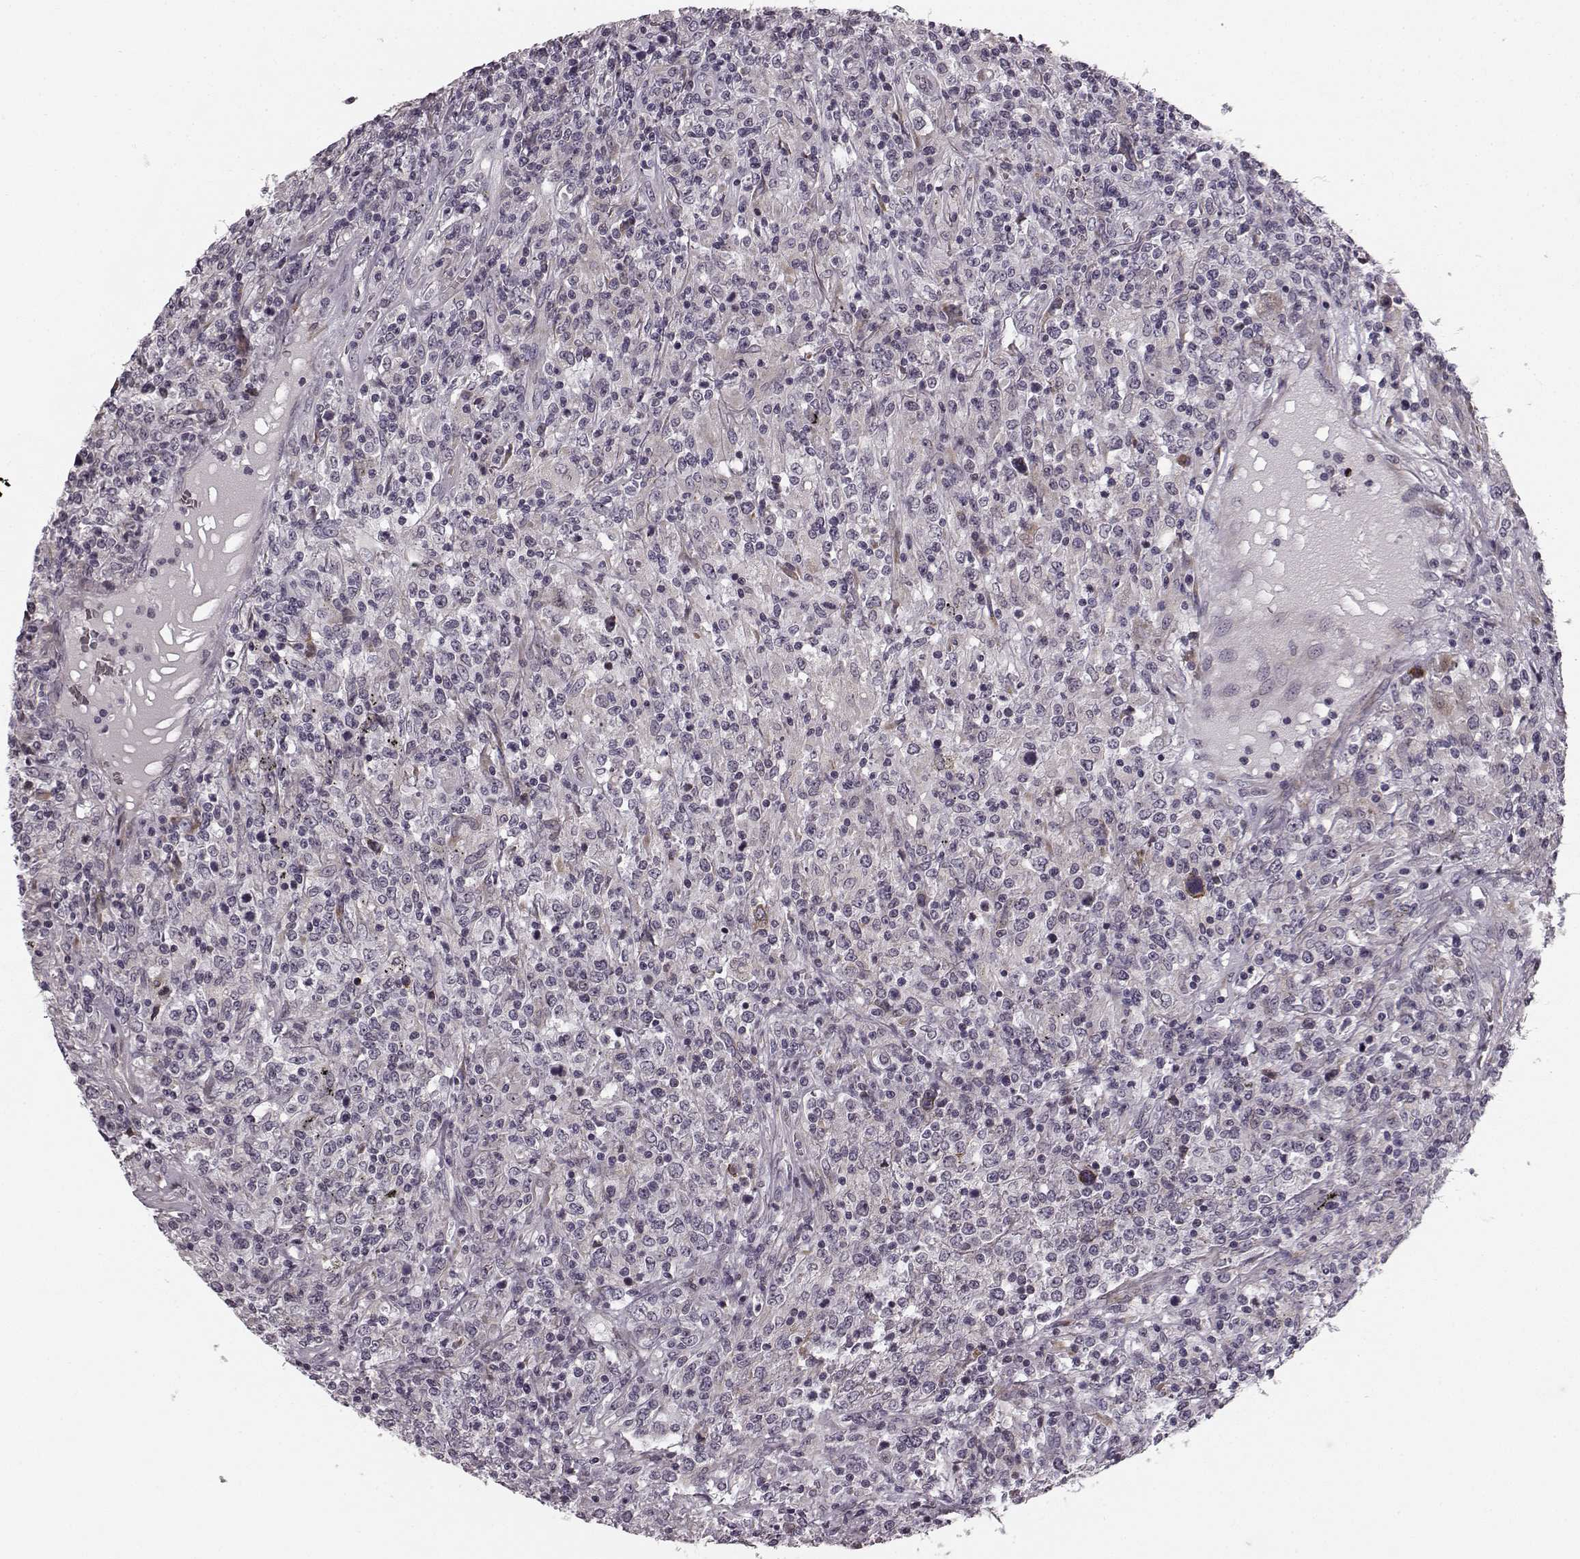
{"staining": {"intensity": "negative", "quantity": "none", "location": "none"}, "tissue": "lymphoma", "cell_type": "Tumor cells", "image_type": "cancer", "snomed": [{"axis": "morphology", "description": "Malignant lymphoma, non-Hodgkin's type, High grade"}, {"axis": "topography", "description": "Lung"}], "caption": "This is an immunohistochemistry (IHC) histopathology image of human lymphoma. There is no staining in tumor cells.", "gene": "FAM234B", "patient": {"sex": "male", "age": 79}}